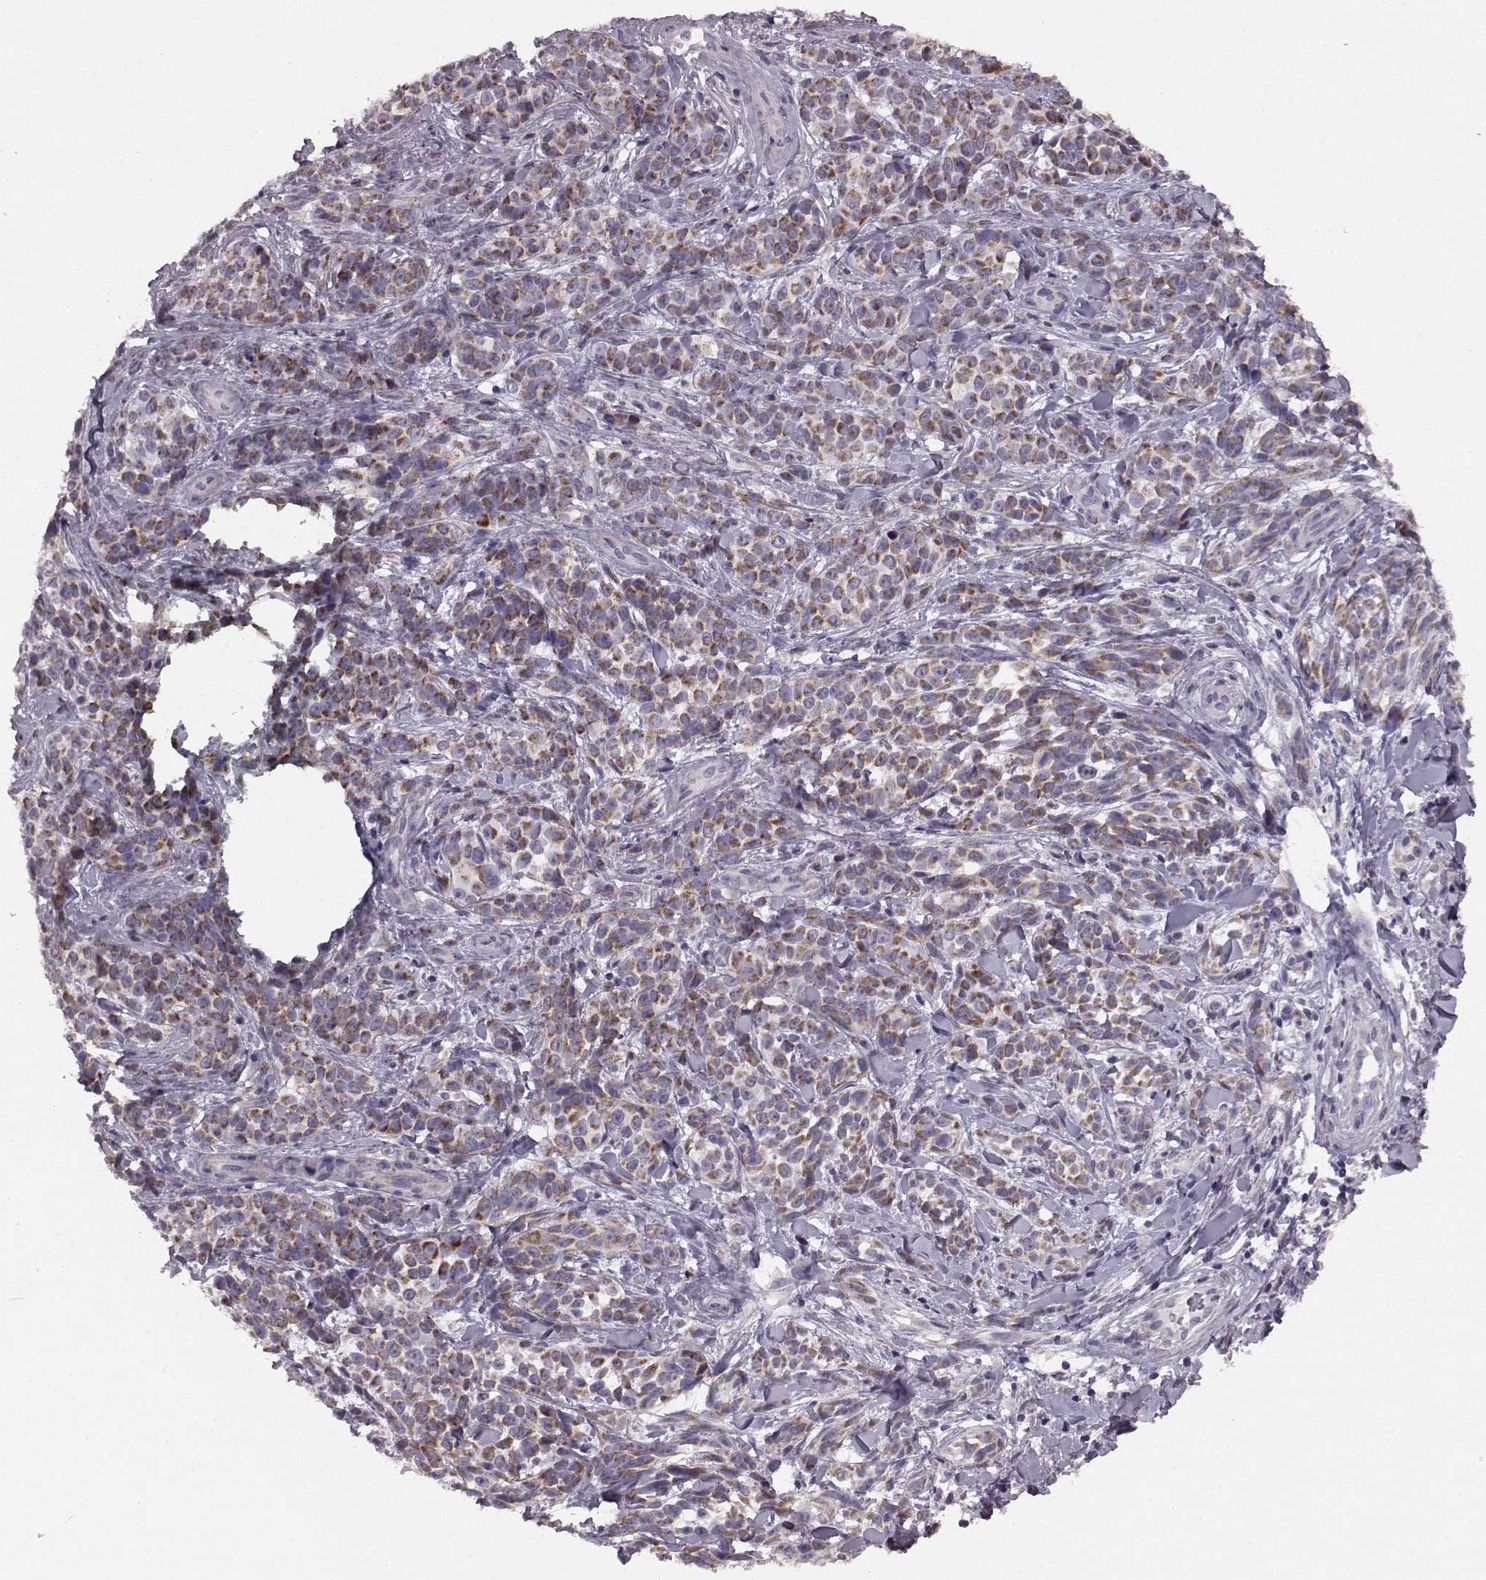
{"staining": {"intensity": "strong", "quantity": ">75%", "location": "cytoplasmic/membranous"}, "tissue": "melanoma", "cell_type": "Tumor cells", "image_type": "cancer", "snomed": [{"axis": "morphology", "description": "Malignant melanoma, NOS"}, {"axis": "topography", "description": "Skin"}], "caption": "A brown stain highlights strong cytoplasmic/membranous staining of a protein in melanoma tumor cells.", "gene": "FAM8A1", "patient": {"sex": "female", "age": 88}}